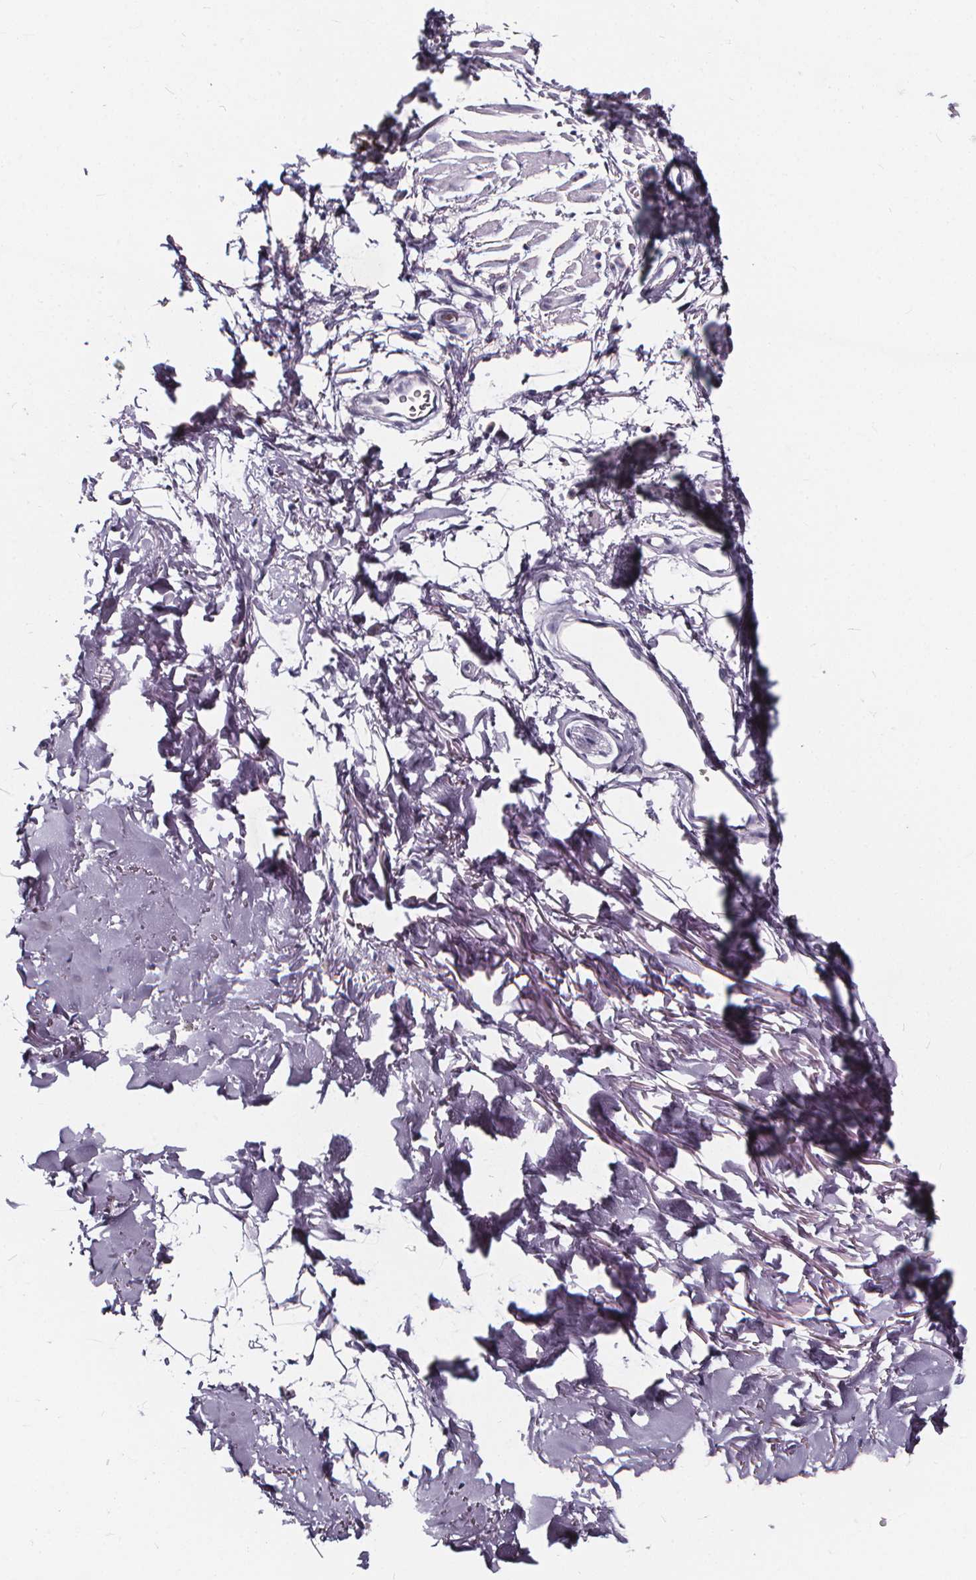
{"staining": {"intensity": "negative", "quantity": "none", "location": "none"}, "tissue": "adipose tissue", "cell_type": "Adipocytes", "image_type": "normal", "snomed": [{"axis": "morphology", "description": "Normal tissue, NOS"}, {"axis": "topography", "description": "Cartilage tissue"}, {"axis": "topography", "description": "Bronchus"}], "caption": "A high-resolution image shows immunohistochemistry (IHC) staining of unremarkable adipose tissue, which exhibits no significant positivity in adipocytes.", "gene": "SPEF2", "patient": {"sex": "female", "age": 79}}